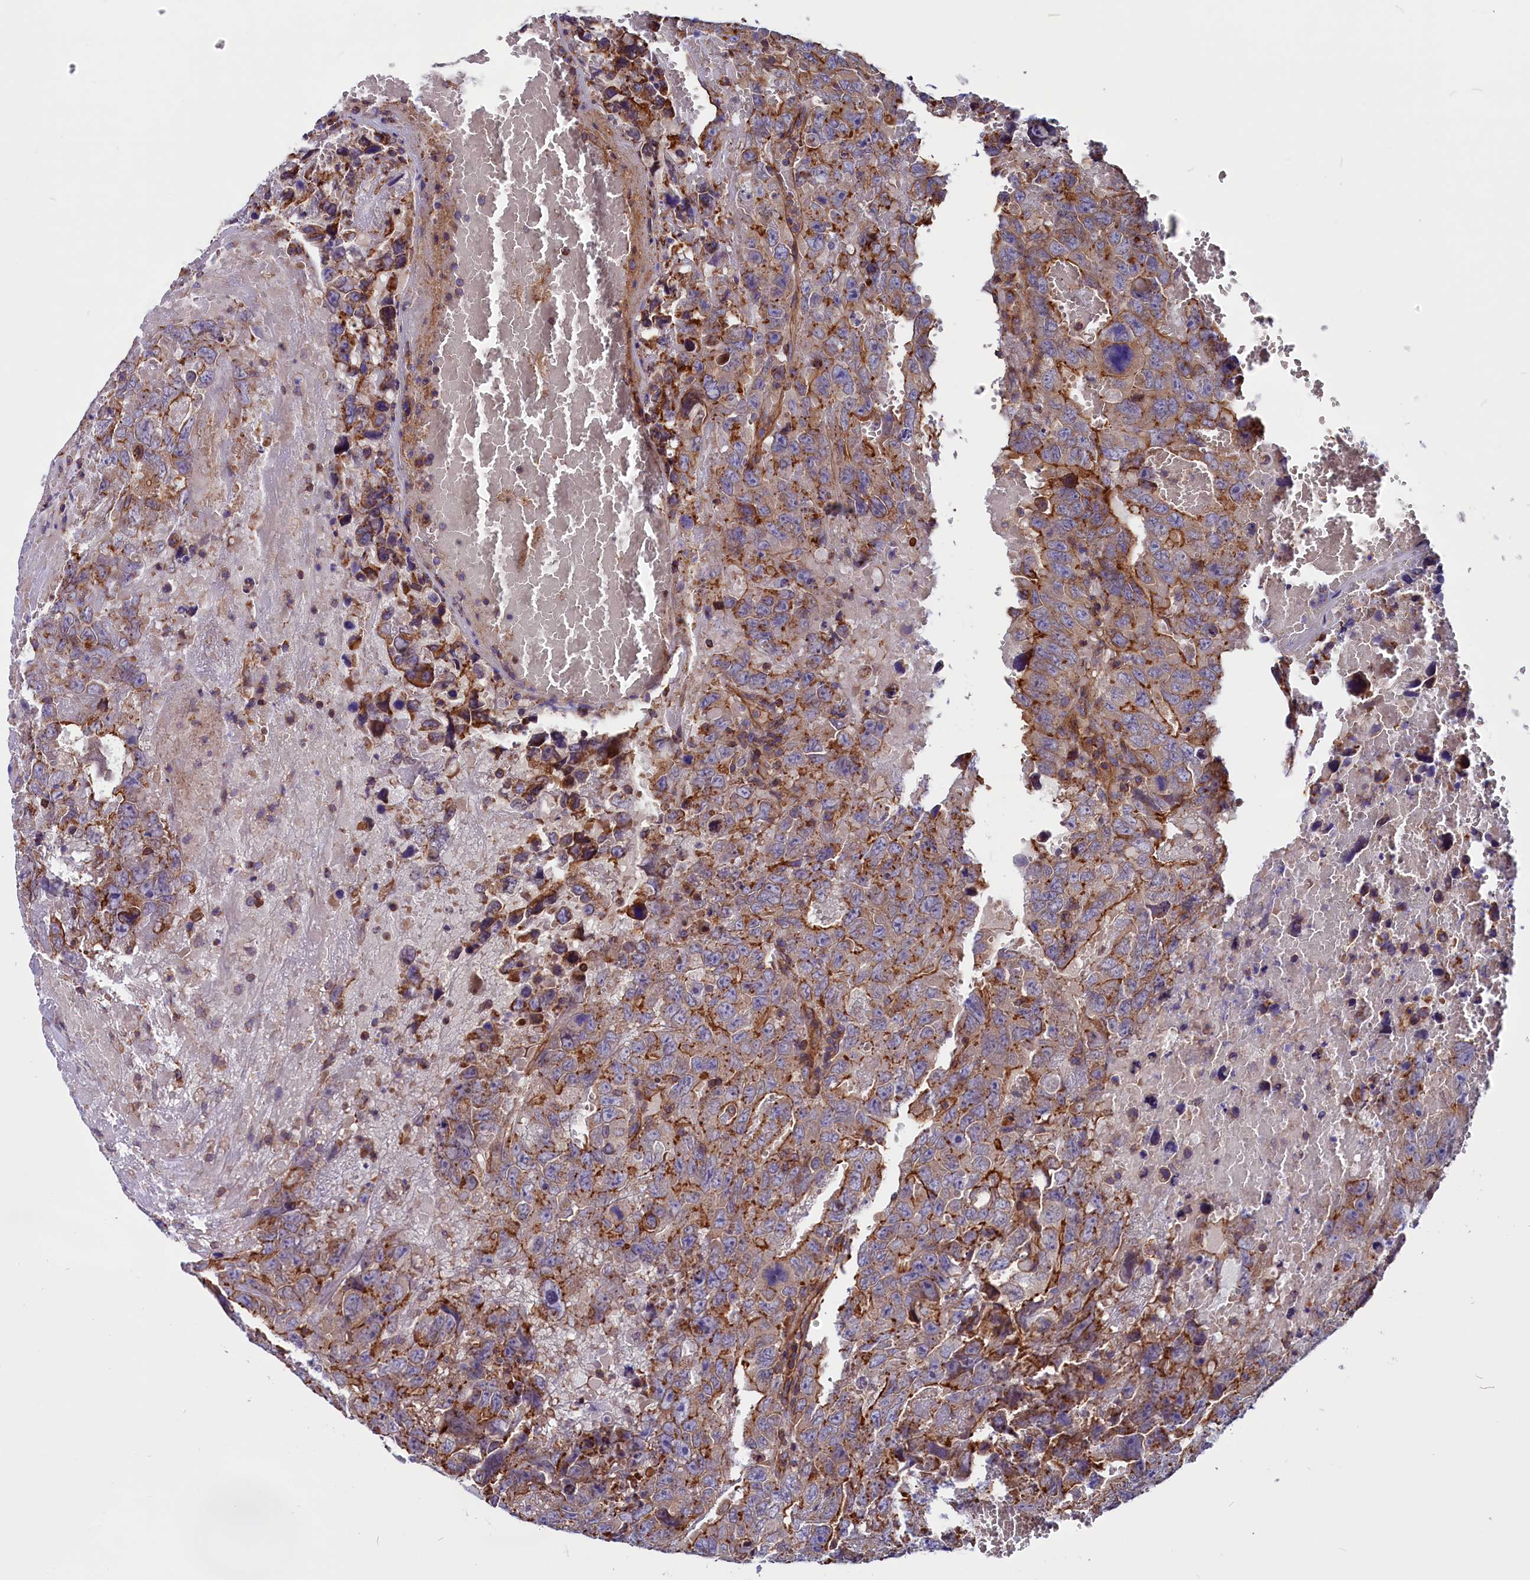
{"staining": {"intensity": "moderate", "quantity": "25%-75%", "location": "cytoplasmic/membranous"}, "tissue": "testis cancer", "cell_type": "Tumor cells", "image_type": "cancer", "snomed": [{"axis": "morphology", "description": "Carcinoma, Embryonal, NOS"}, {"axis": "topography", "description": "Testis"}], "caption": "Tumor cells exhibit medium levels of moderate cytoplasmic/membranous expression in approximately 25%-75% of cells in testis cancer (embryonal carcinoma). (DAB IHC with brightfield microscopy, high magnification).", "gene": "ZNF749", "patient": {"sex": "male", "age": 45}}